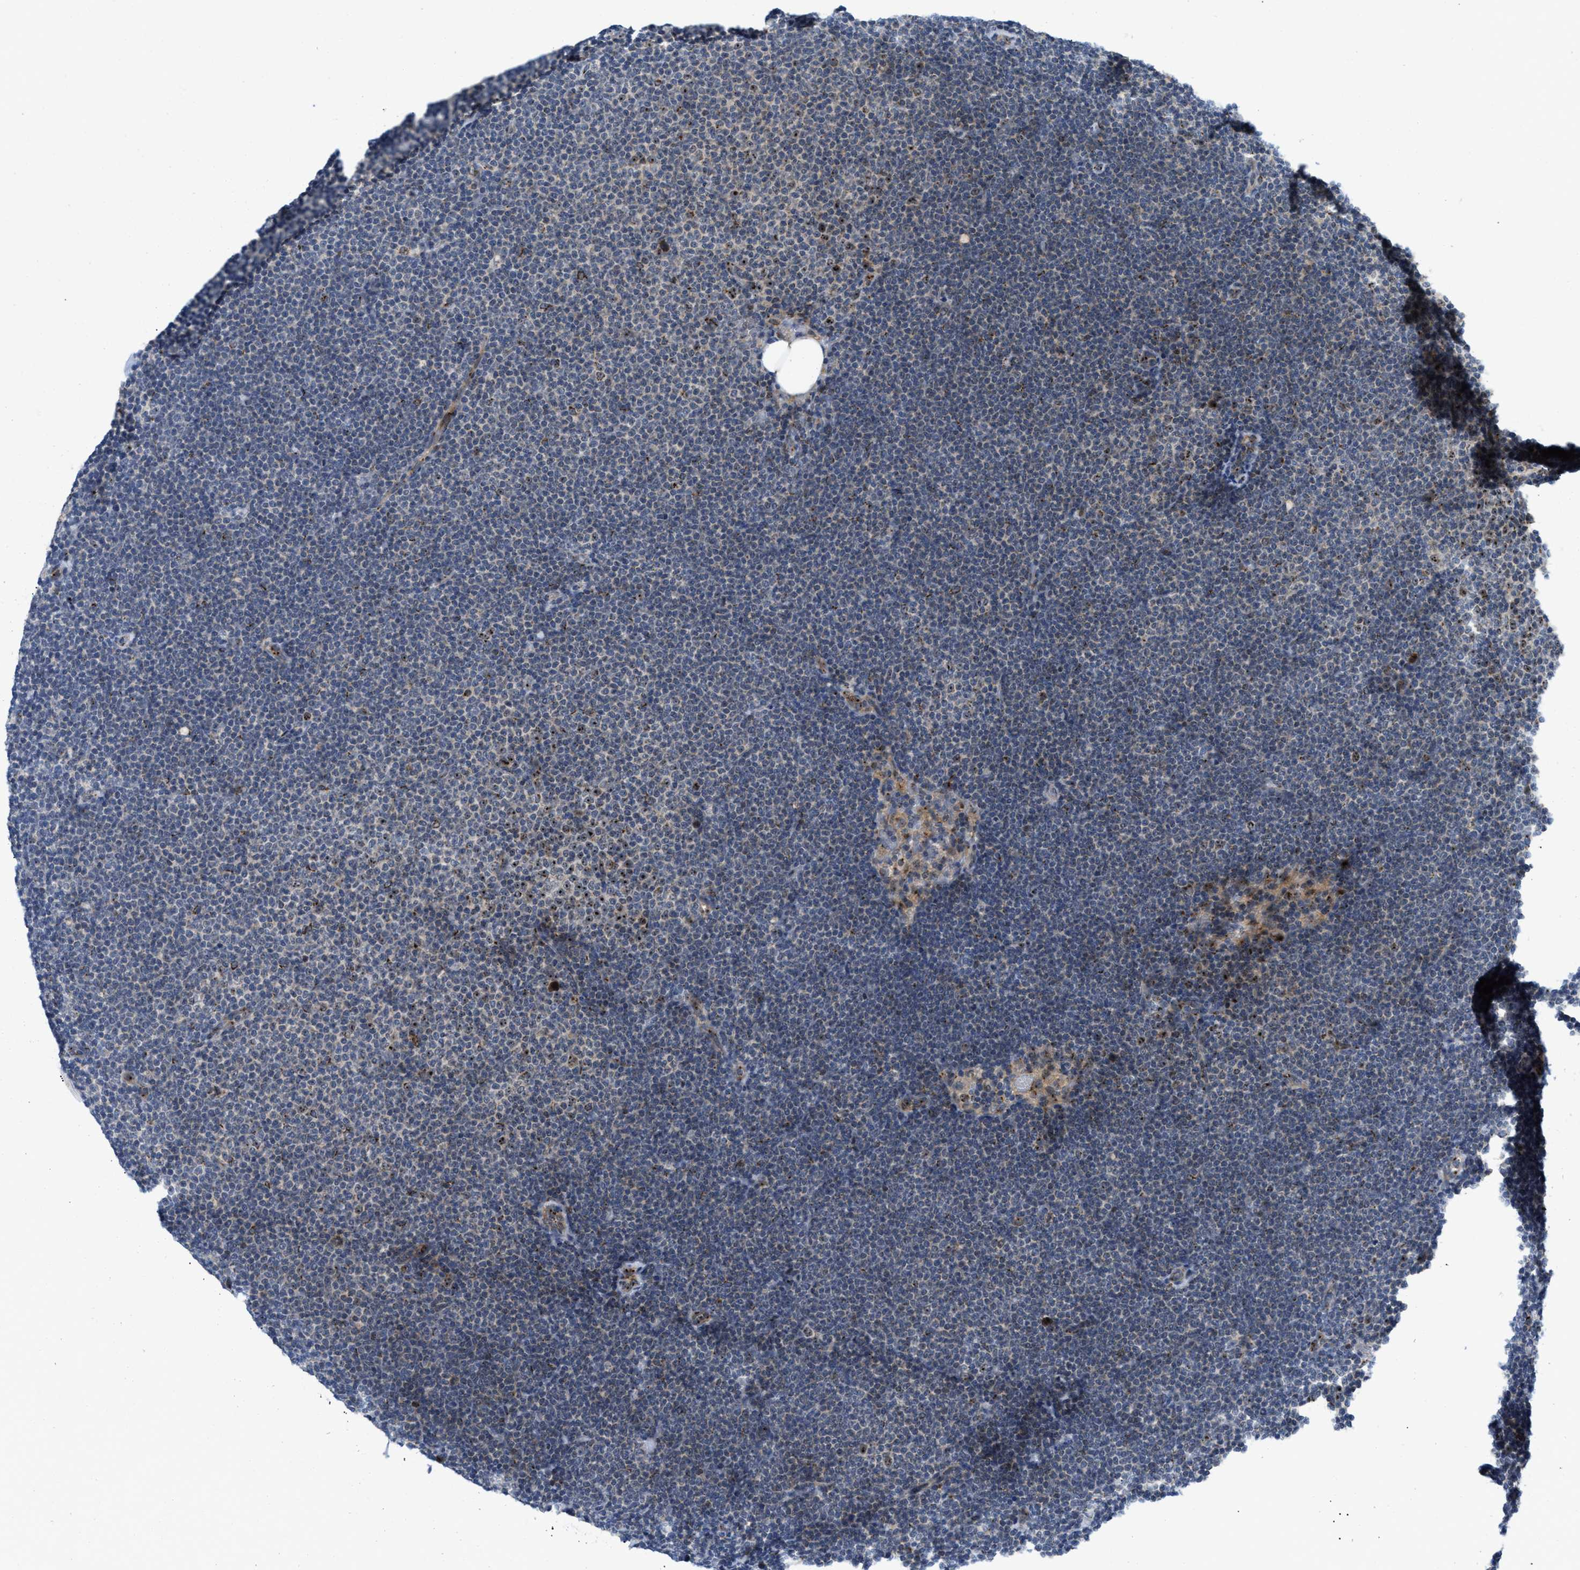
{"staining": {"intensity": "strong", "quantity": "<25%", "location": "nuclear"}, "tissue": "lymphoma", "cell_type": "Tumor cells", "image_type": "cancer", "snomed": [{"axis": "morphology", "description": "Malignant lymphoma, non-Hodgkin's type, Low grade"}, {"axis": "topography", "description": "Lymph node"}], "caption": "DAB immunohistochemical staining of human malignant lymphoma, non-Hodgkin's type (low-grade) reveals strong nuclear protein positivity in about <25% of tumor cells. Using DAB (brown) and hematoxylin (blue) stains, captured at high magnification using brightfield microscopy.", "gene": "SLC38A10", "patient": {"sex": "female", "age": 53}}